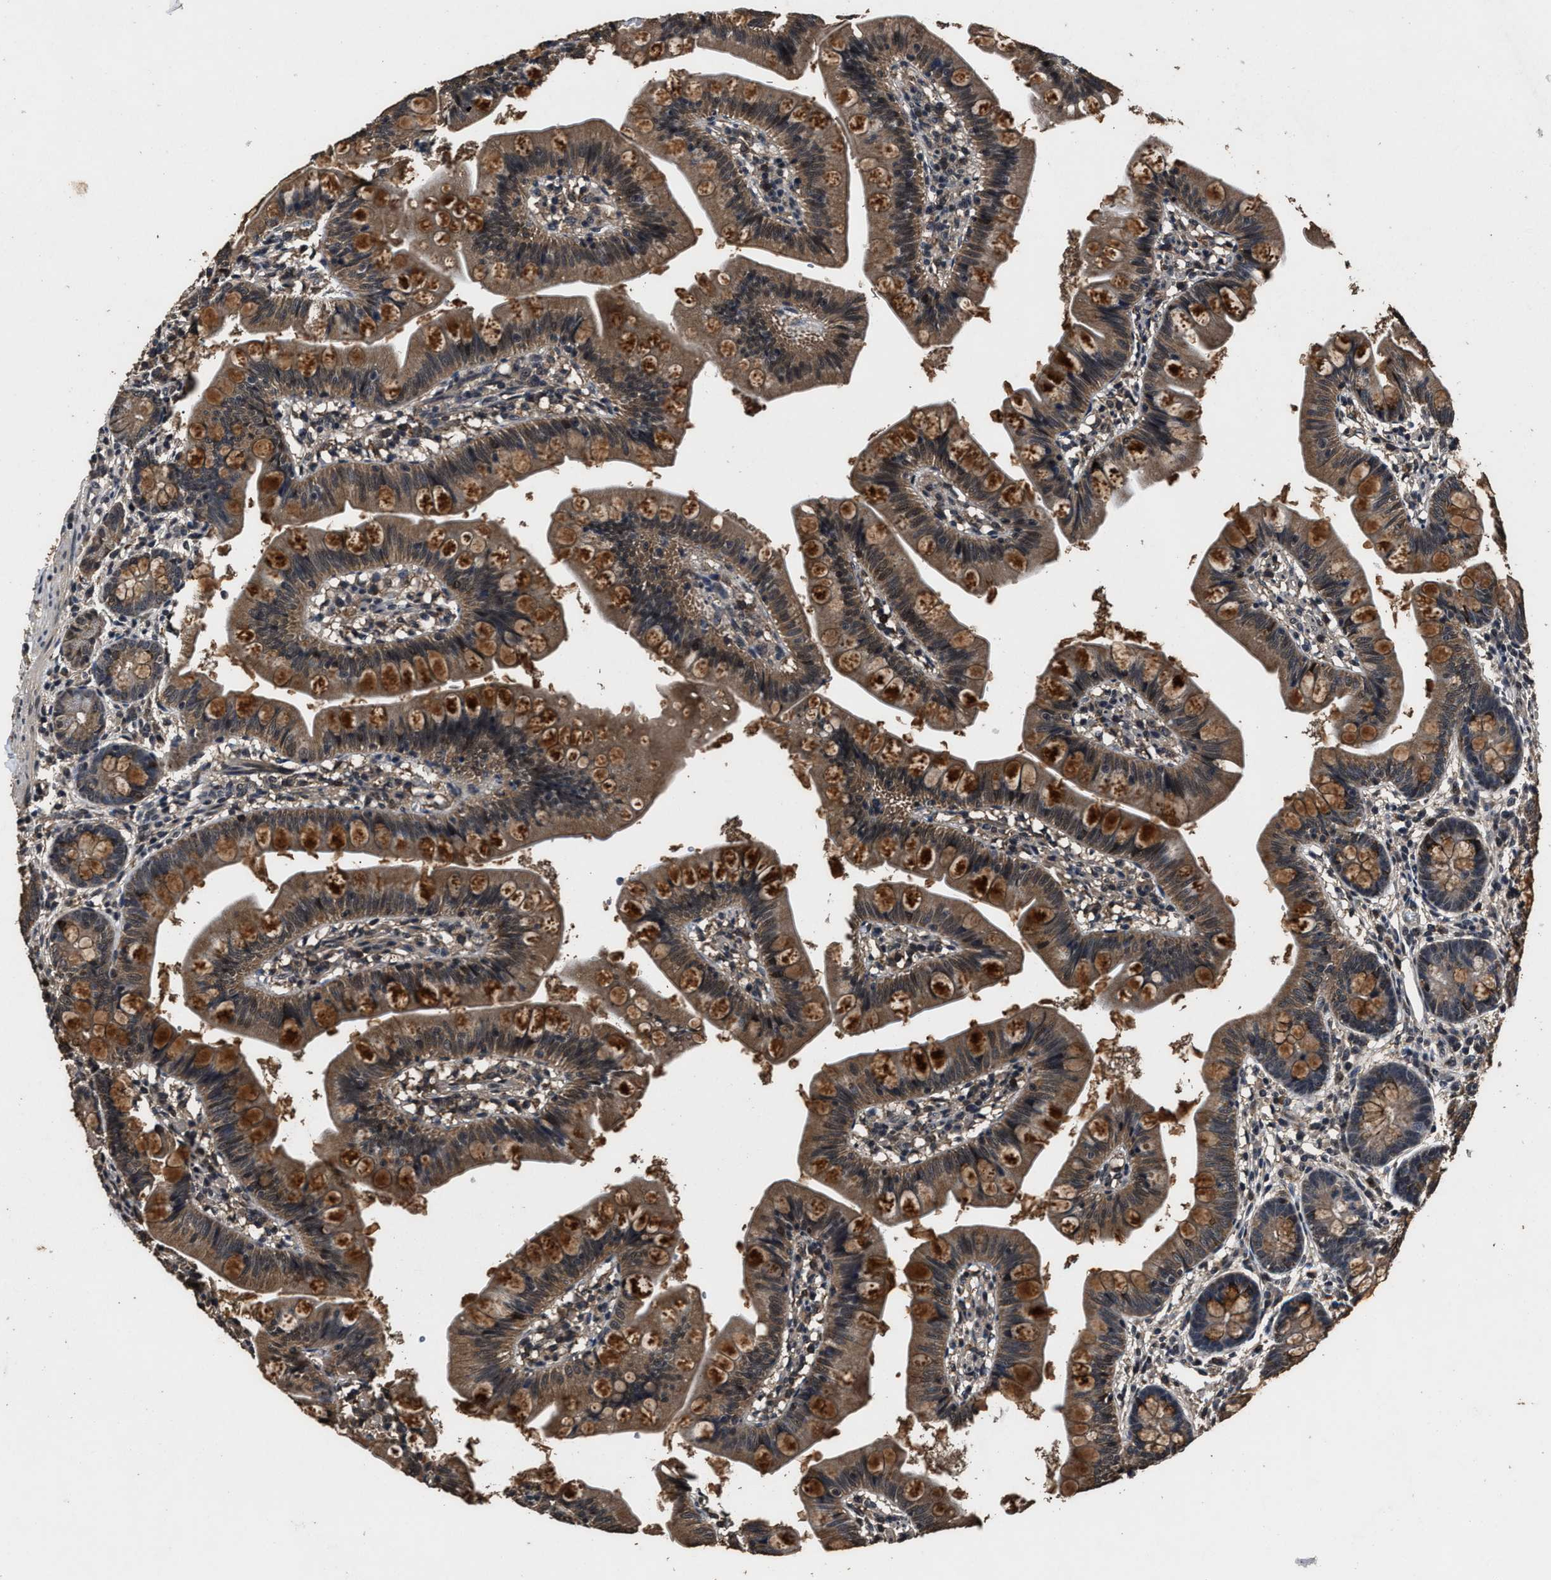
{"staining": {"intensity": "moderate", "quantity": ">75%", "location": "cytoplasmic/membranous"}, "tissue": "small intestine", "cell_type": "Glandular cells", "image_type": "normal", "snomed": [{"axis": "morphology", "description": "Normal tissue, NOS"}, {"axis": "topography", "description": "Small intestine"}], "caption": "Protein staining displays moderate cytoplasmic/membranous expression in approximately >75% of glandular cells in benign small intestine.", "gene": "RSBN1L", "patient": {"sex": "male", "age": 7}}